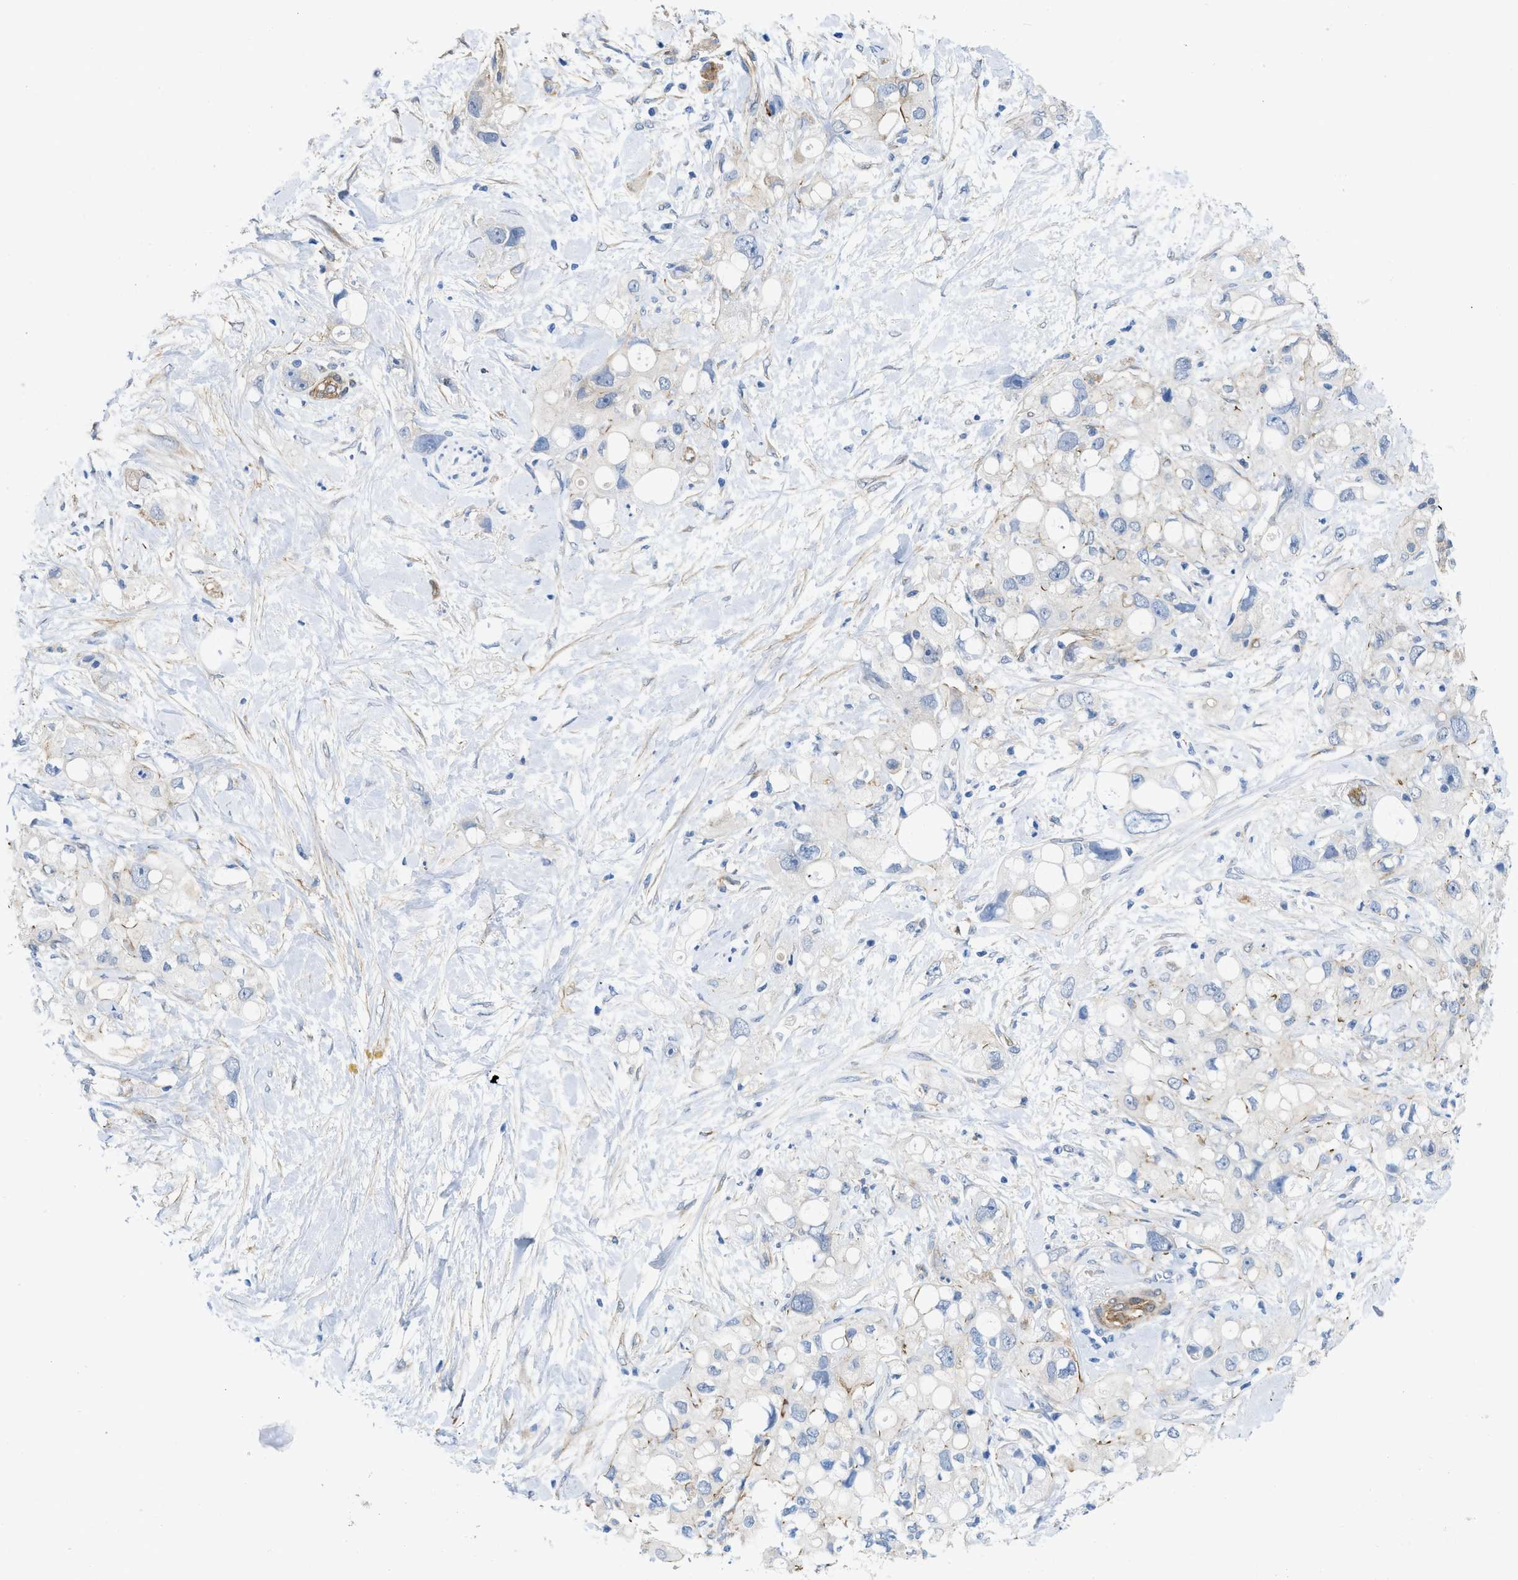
{"staining": {"intensity": "negative", "quantity": "none", "location": "none"}, "tissue": "pancreatic cancer", "cell_type": "Tumor cells", "image_type": "cancer", "snomed": [{"axis": "morphology", "description": "Adenocarcinoma, NOS"}, {"axis": "topography", "description": "Pancreas"}], "caption": "Tumor cells show no significant protein positivity in adenocarcinoma (pancreatic). The staining was performed using DAB to visualize the protein expression in brown, while the nuclei were stained in blue with hematoxylin (Magnification: 20x).", "gene": "PDLIM5", "patient": {"sex": "female", "age": 56}}